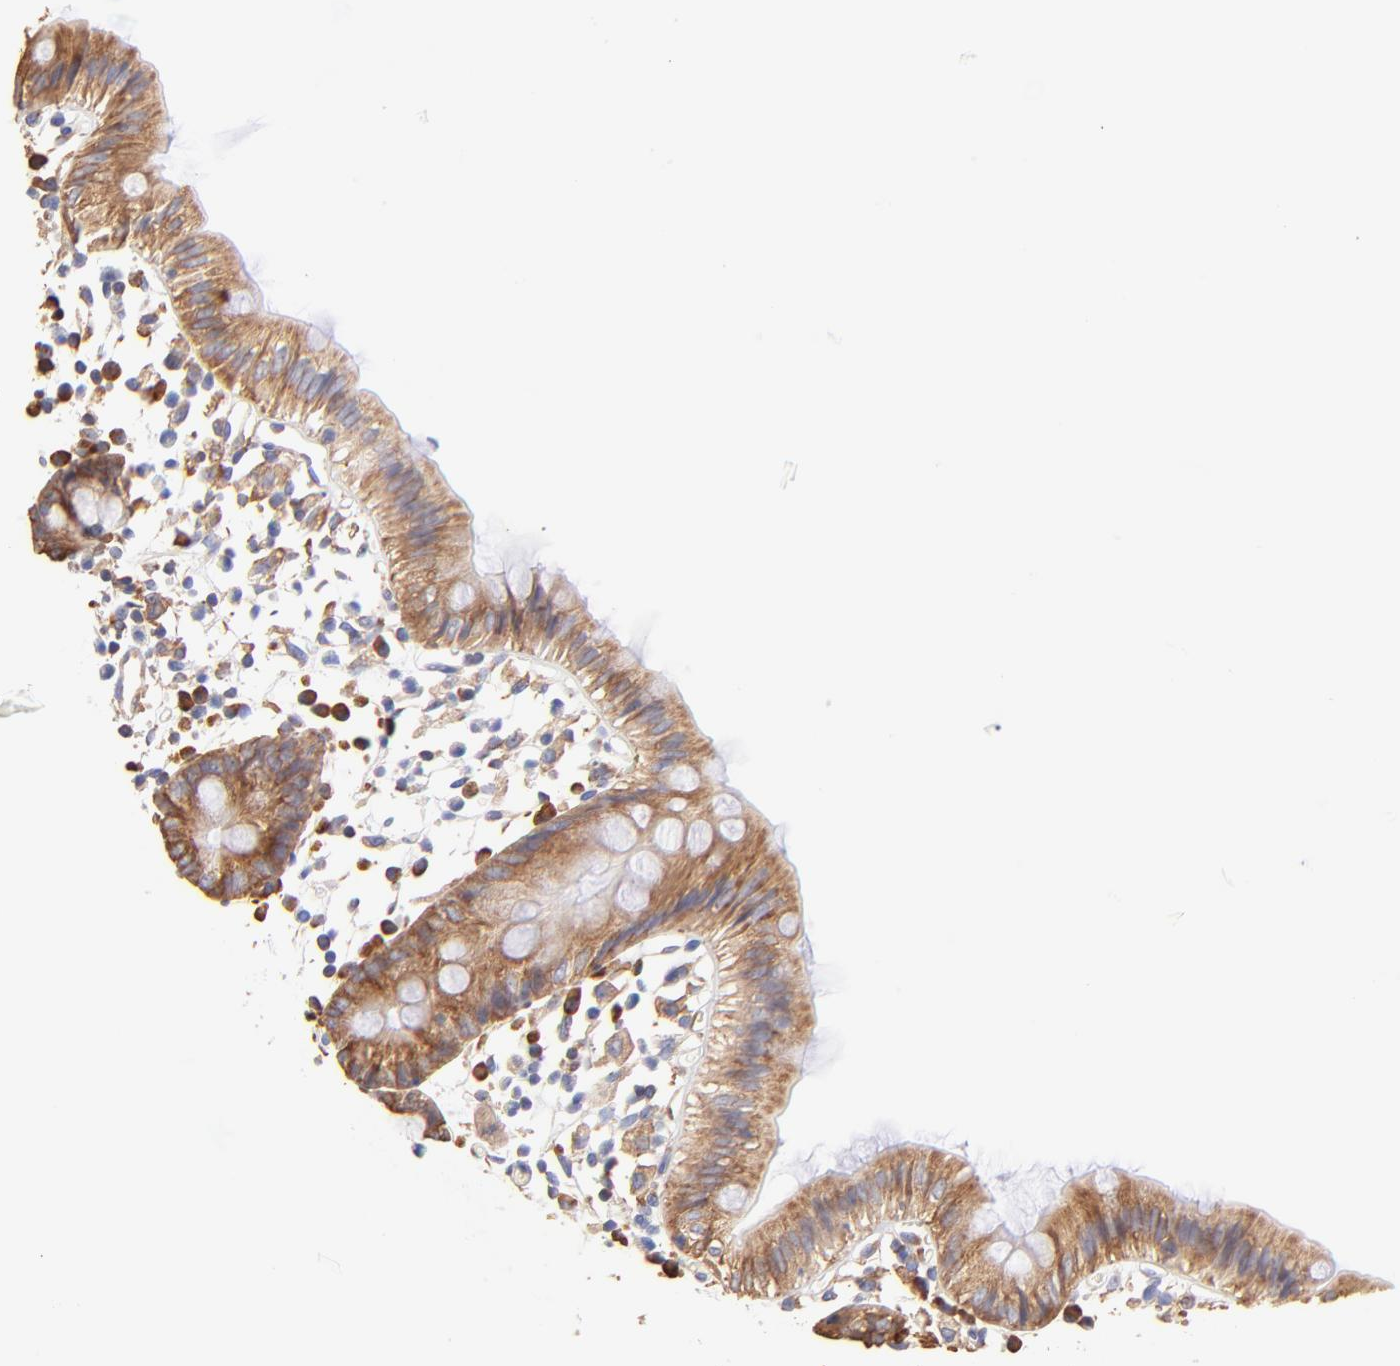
{"staining": {"intensity": "moderate", "quantity": ">75%", "location": "cytoplasmic/membranous"}, "tissue": "colon", "cell_type": "Endothelial cells", "image_type": "normal", "snomed": [{"axis": "morphology", "description": "Normal tissue, NOS"}, {"axis": "topography", "description": "Colon"}], "caption": "A photomicrograph of human colon stained for a protein reveals moderate cytoplasmic/membranous brown staining in endothelial cells.", "gene": "RPL30", "patient": {"sex": "male", "age": 14}}